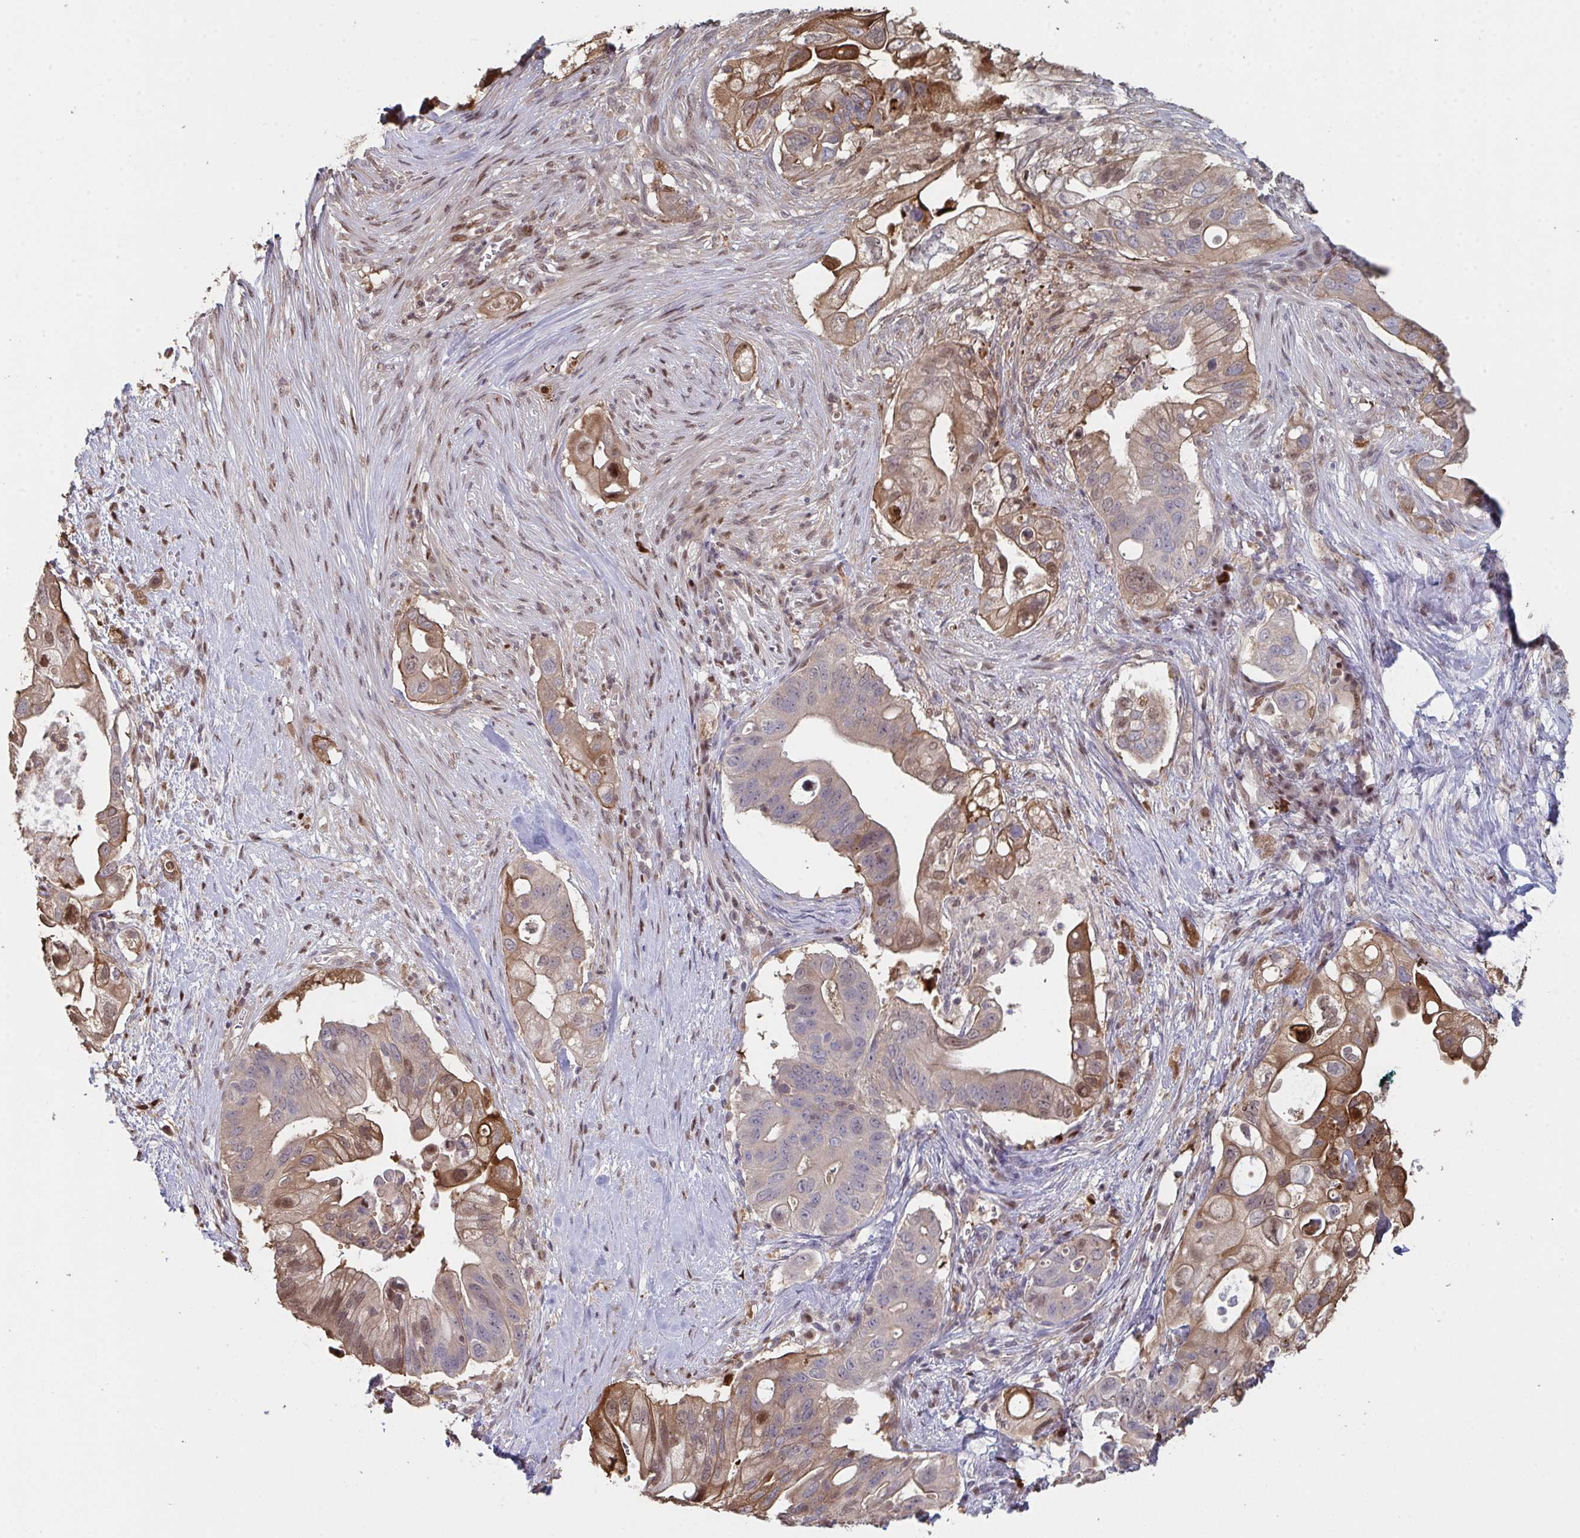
{"staining": {"intensity": "moderate", "quantity": ">75%", "location": "cytoplasmic/membranous,nuclear"}, "tissue": "pancreatic cancer", "cell_type": "Tumor cells", "image_type": "cancer", "snomed": [{"axis": "morphology", "description": "Adenocarcinoma, NOS"}, {"axis": "topography", "description": "Pancreas"}], "caption": "Tumor cells show moderate cytoplasmic/membranous and nuclear expression in approximately >75% of cells in adenocarcinoma (pancreatic).", "gene": "ACD", "patient": {"sex": "female", "age": 72}}